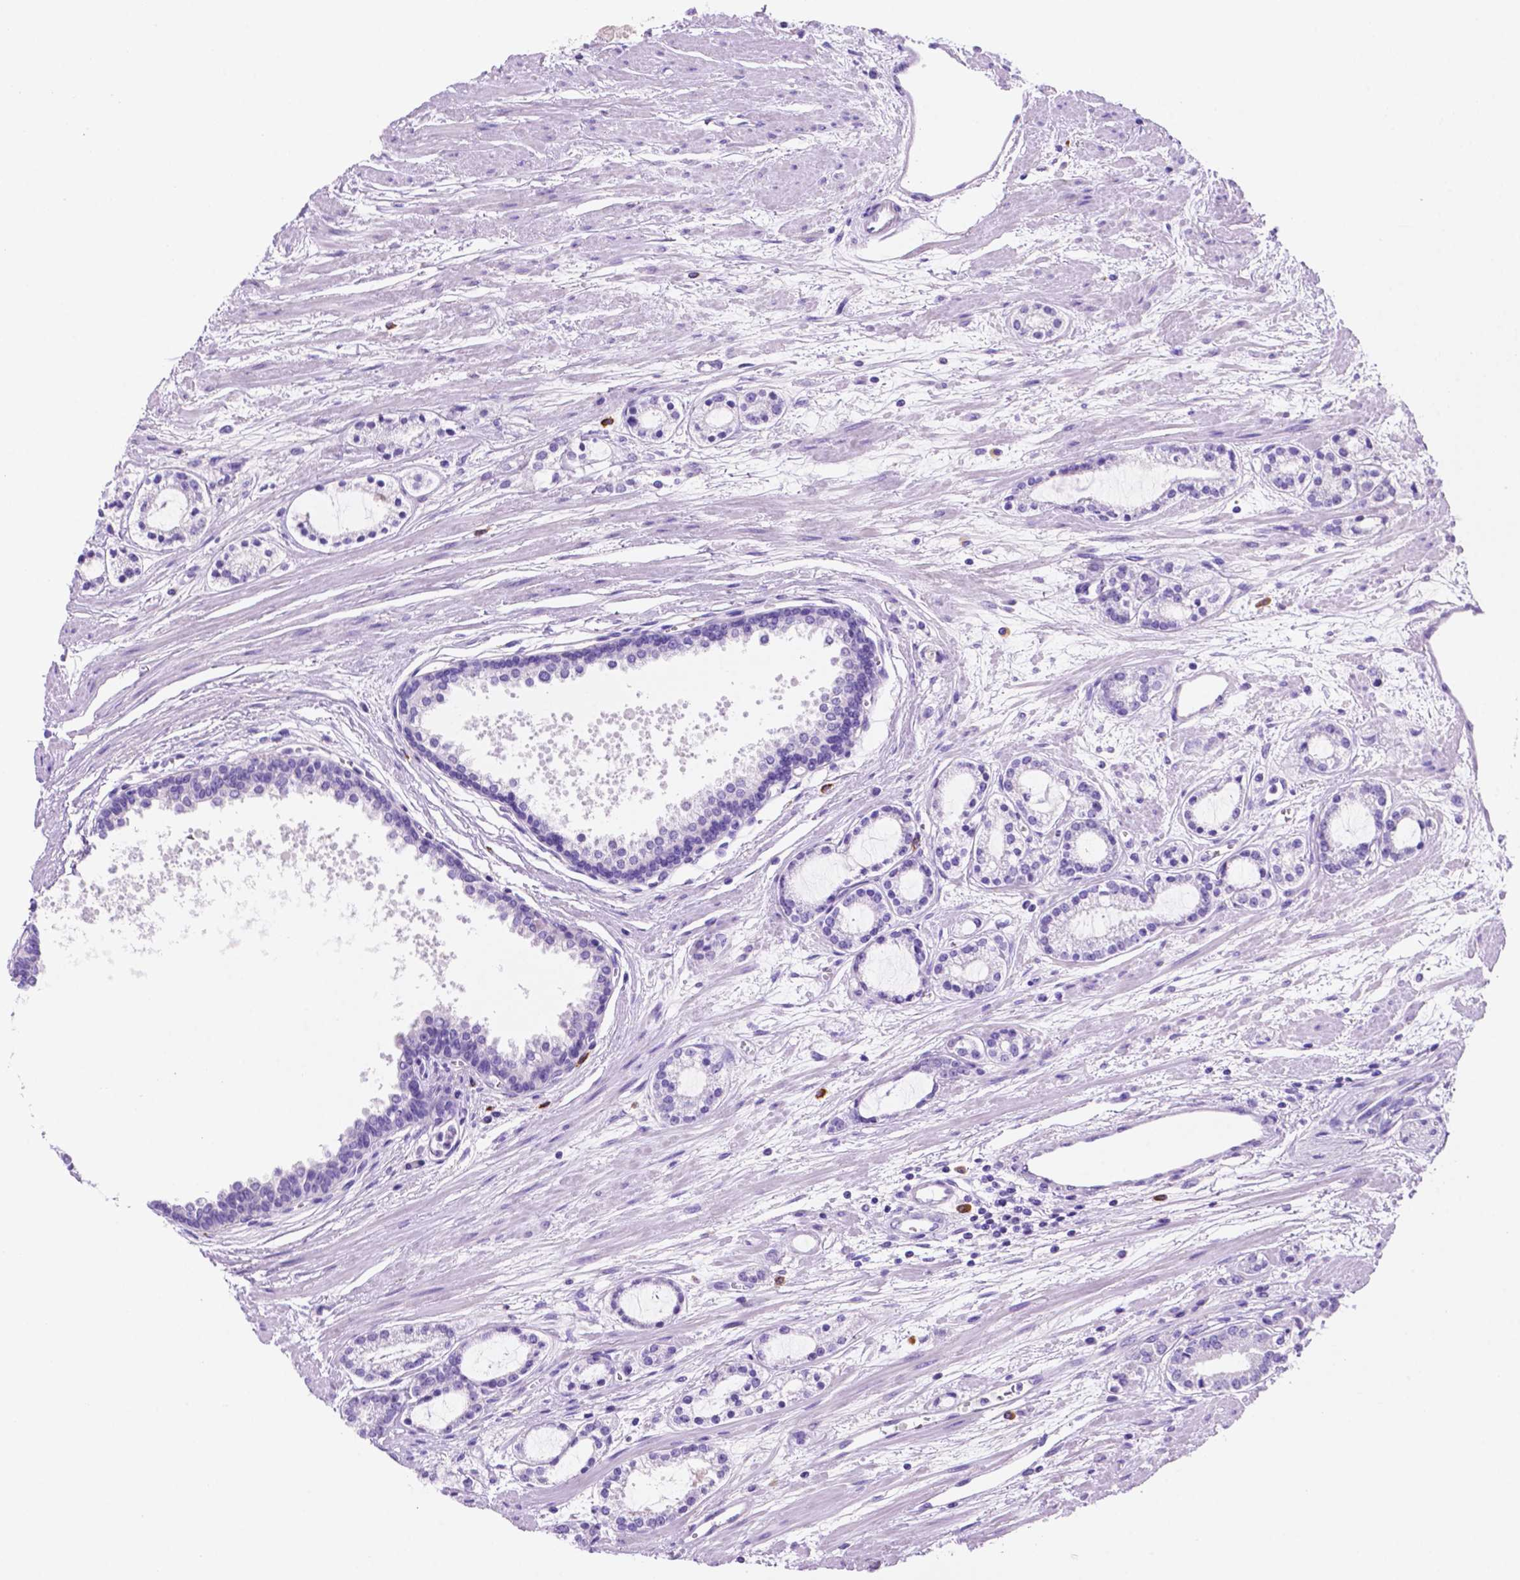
{"staining": {"intensity": "negative", "quantity": "none", "location": "none"}, "tissue": "prostate cancer", "cell_type": "Tumor cells", "image_type": "cancer", "snomed": [{"axis": "morphology", "description": "Adenocarcinoma, Medium grade"}, {"axis": "topography", "description": "Prostate"}], "caption": "Tumor cells show no significant staining in prostate cancer (medium-grade adenocarcinoma).", "gene": "FOXB2", "patient": {"sex": "male", "age": 57}}